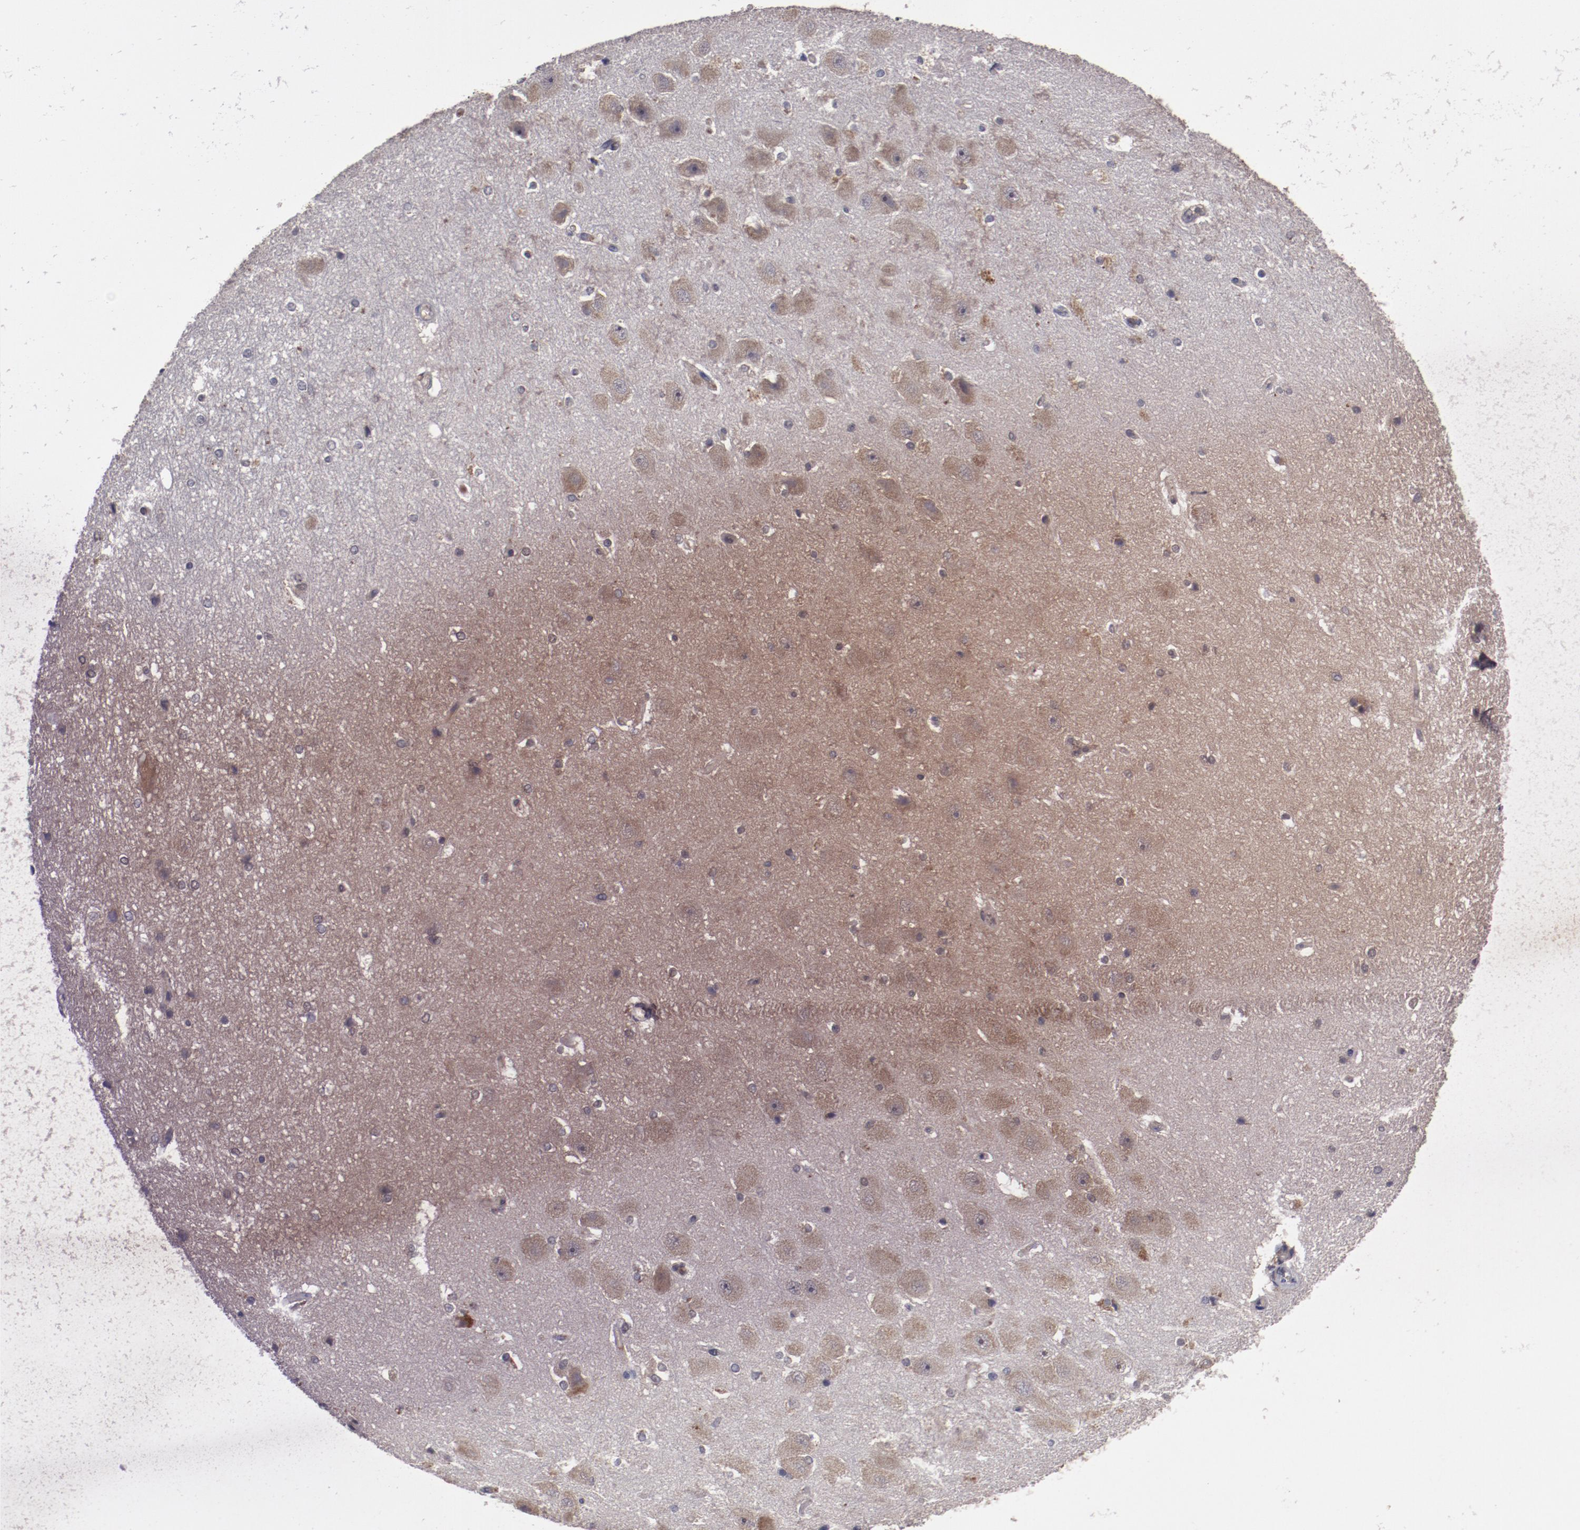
{"staining": {"intensity": "weak", "quantity": "<25%", "location": "cytoplasmic/membranous"}, "tissue": "hippocampus", "cell_type": "Glial cells", "image_type": "normal", "snomed": [{"axis": "morphology", "description": "Normal tissue, NOS"}, {"axis": "topography", "description": "Hippocampus"}], "caption": "Hippocampus stained for a protein using immunohistochemistry displays no staining glial cells.", "gene": "CP", "patient": {"sex": "female", "age": 19}}